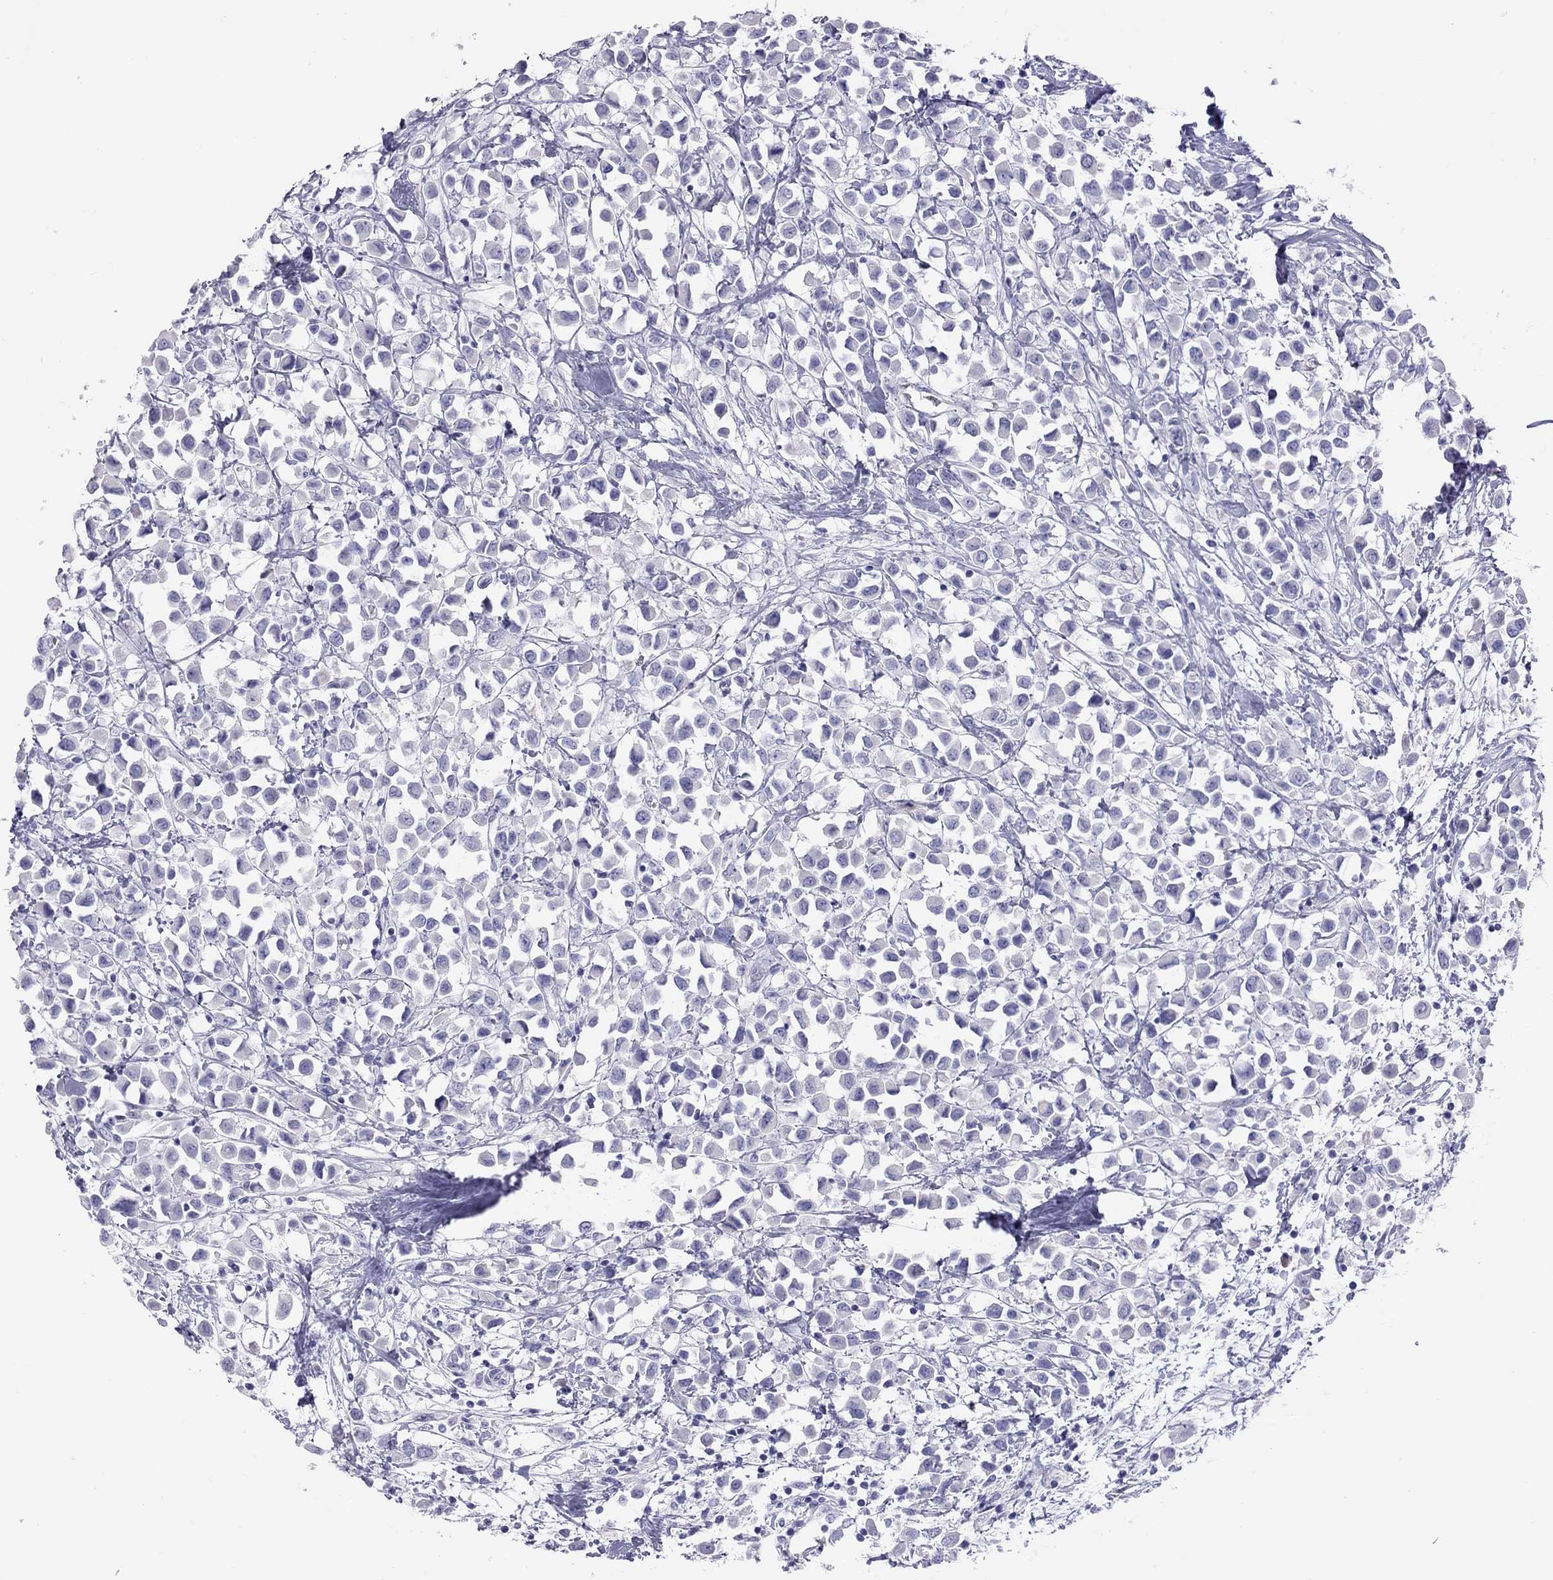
{"staining": {"intensity": "negative", "quantity": "none", "location": "none"}, "tissue": "breast cancer", "cell_type": "Tumor cells", "image_type": "cancer", "snomed": [{"axis": "morphology", "description": "Duct carcinoma"}, {"axis": "topography", "description": "Breast"}], "caption": "A high-resolution photomicrograph shows immunohistochemistry (IHC) staining of breast cancer, which shows no significant staining in tumor cells. The staining is performed using DAB brown chromogen with nuclei counter-stained in using hematoxylin.", "gene": "STAG3", "patient": {"sex": "female", "age": 61}}